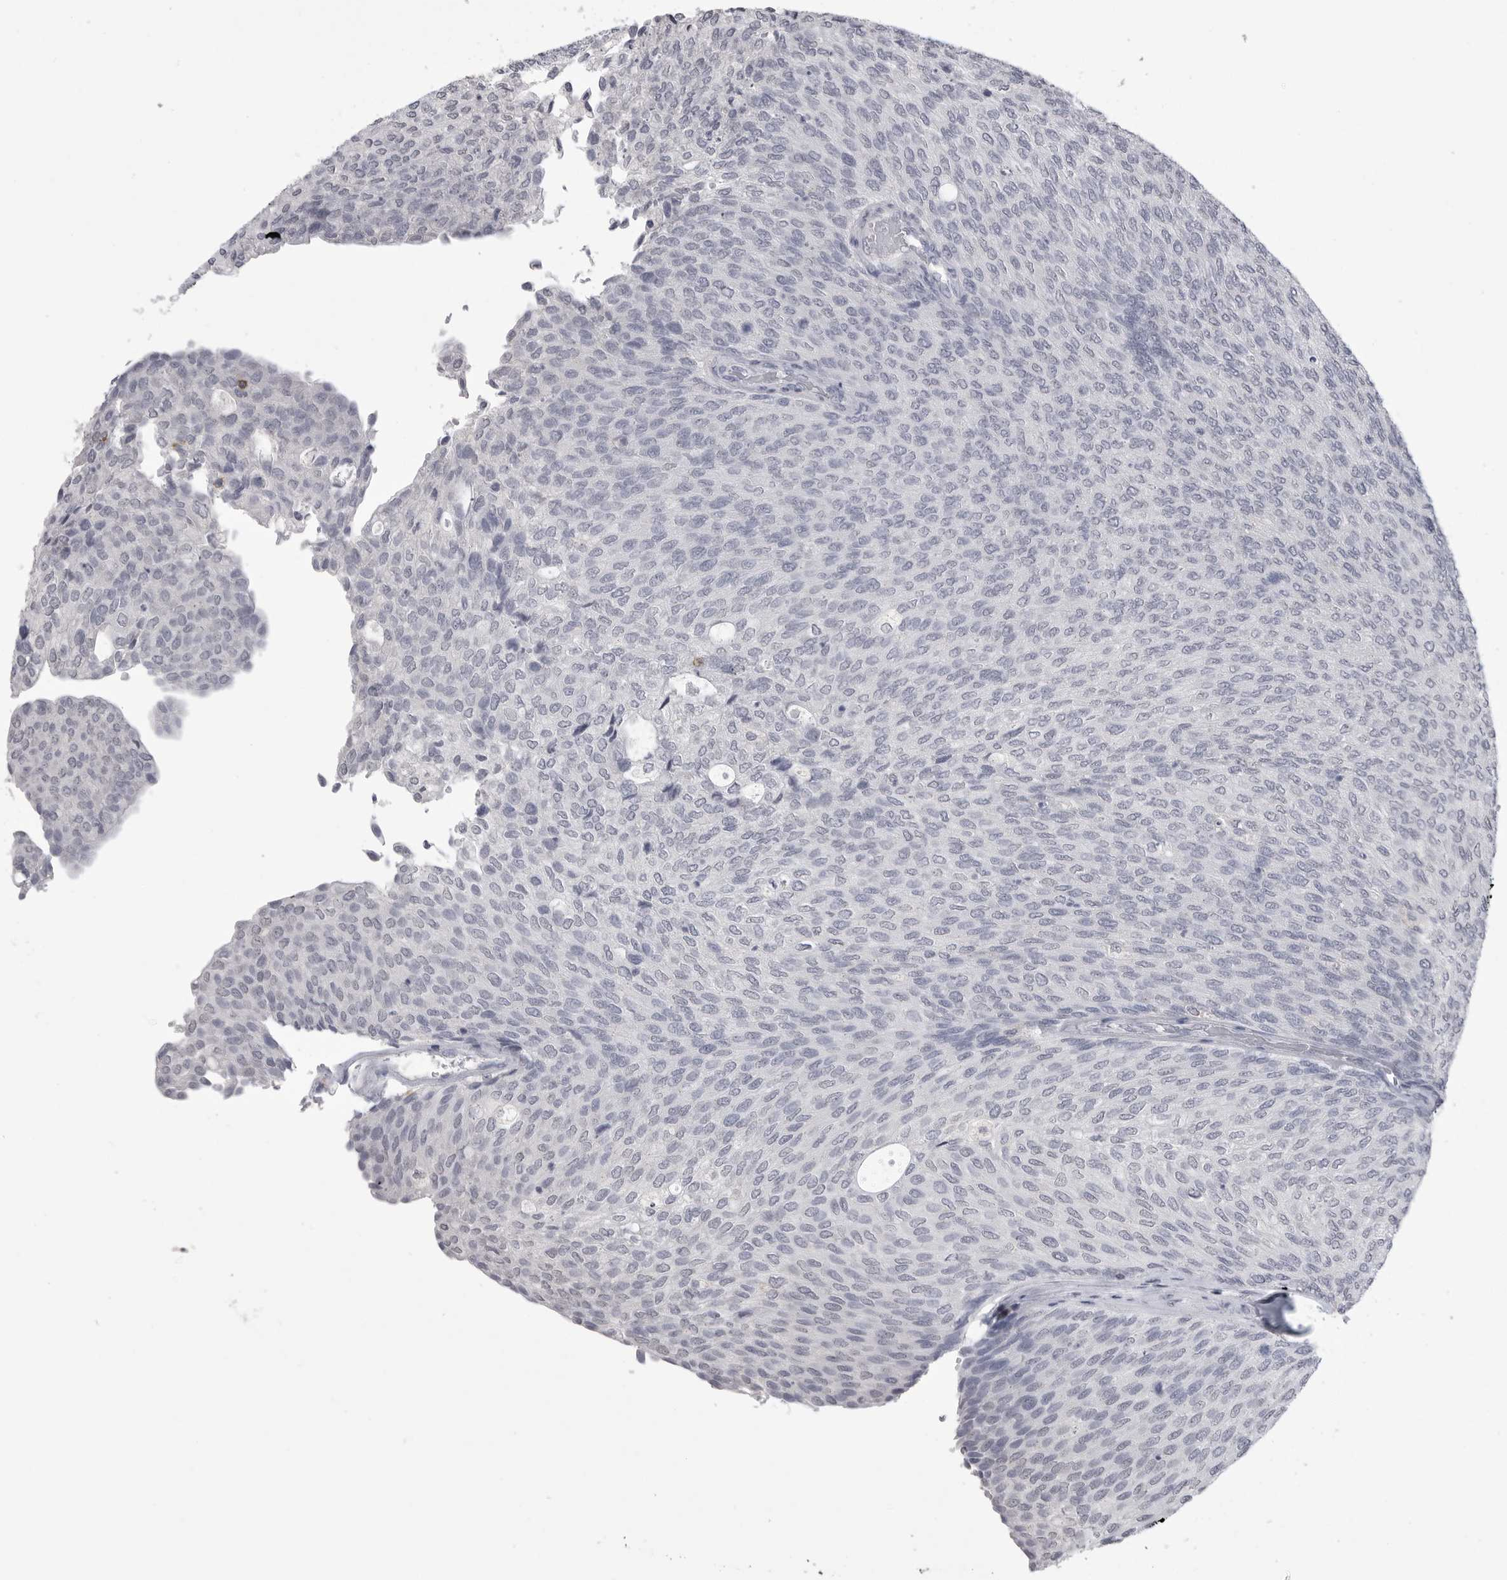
{"staining": {"intensity": "negative", "quantity": "none", "location": "none"}, "tissue": "urothelial cancer", "cell_type": "Tumor cells", "image_type": "cancer", "snomed": [{"axis": "morphology", "description": "Urothelial carcinoma, Low grade"}, {"axis": "topography", "description": "Urinary bladder"}], "caption": "High magnification brightfield microscopy of low-grade urothelial carcinoma stained with DAB (3,3'-diaminobenzidine) (brown) and counterstained with hematoxylin (blue): tumor cells show no significant staining. (DAB (3,3'-diaminobenzidine) immunohistochemistry (IHC) visualized using brightfield microscopy, high magnification).", "gene": "ITGAL", "patient": {"sex": "female", "age": 79}}